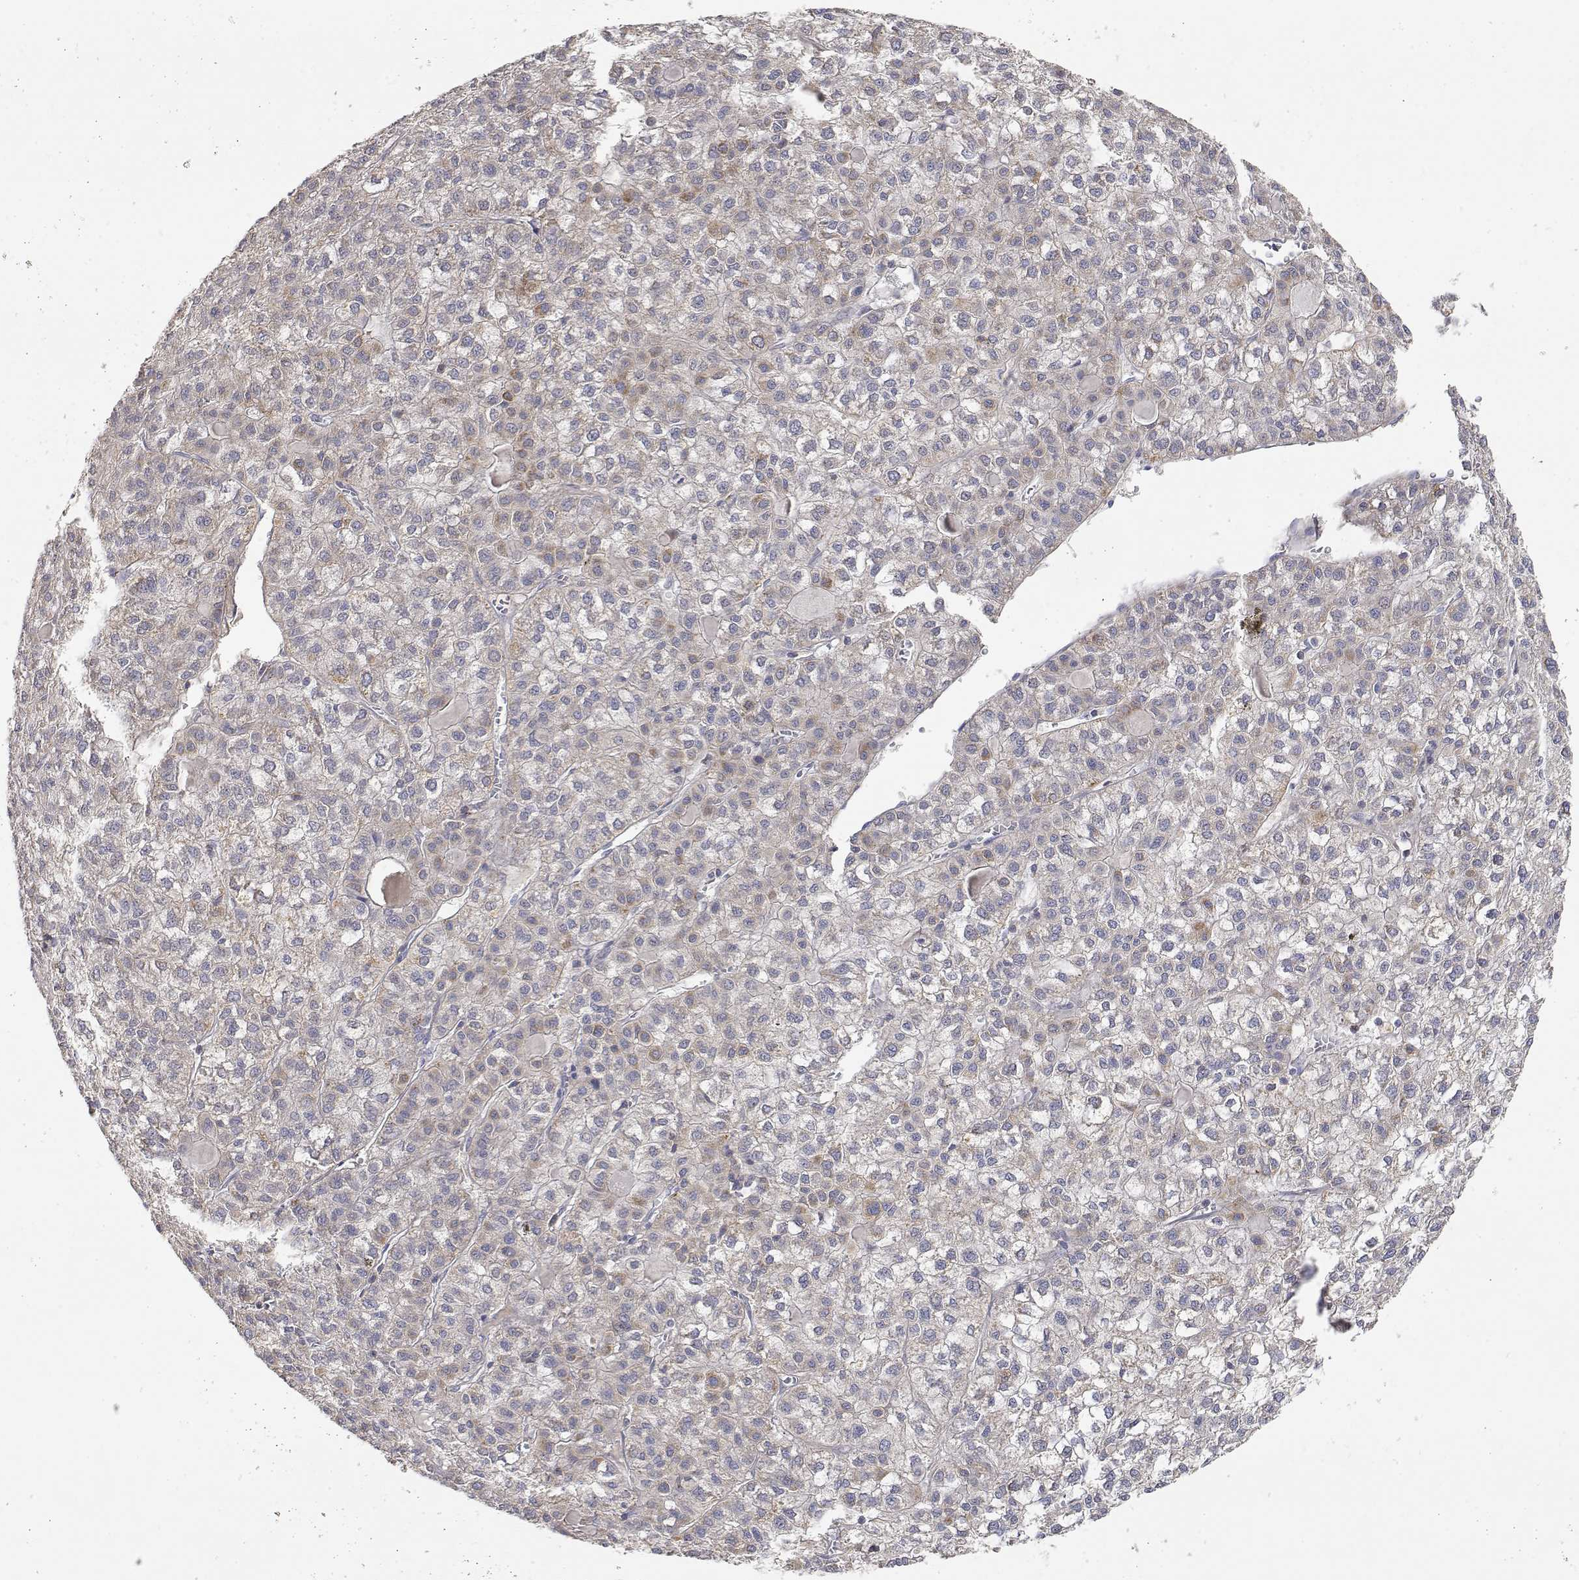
{"staining": {"intensity": "negative", "quantity": "none", "location": "none"}, "tissue": "liver cancer", "cell_type": "Tumor cells", "image_type": "cancer", "snomed": [{"axis": "morphology", "description": "Carcinoma, Hepatocellular, NOS"}, {"axis": "topography", "description": "Liver"}], "caption": "A histopathology image of liver cancer stained for a protein exhibits no brown staining in tumor cells. (IHC, brightfield microscopy, high magnification).", "gene": "LONRF3", "patient": {"sex": "female", "age": 43}}